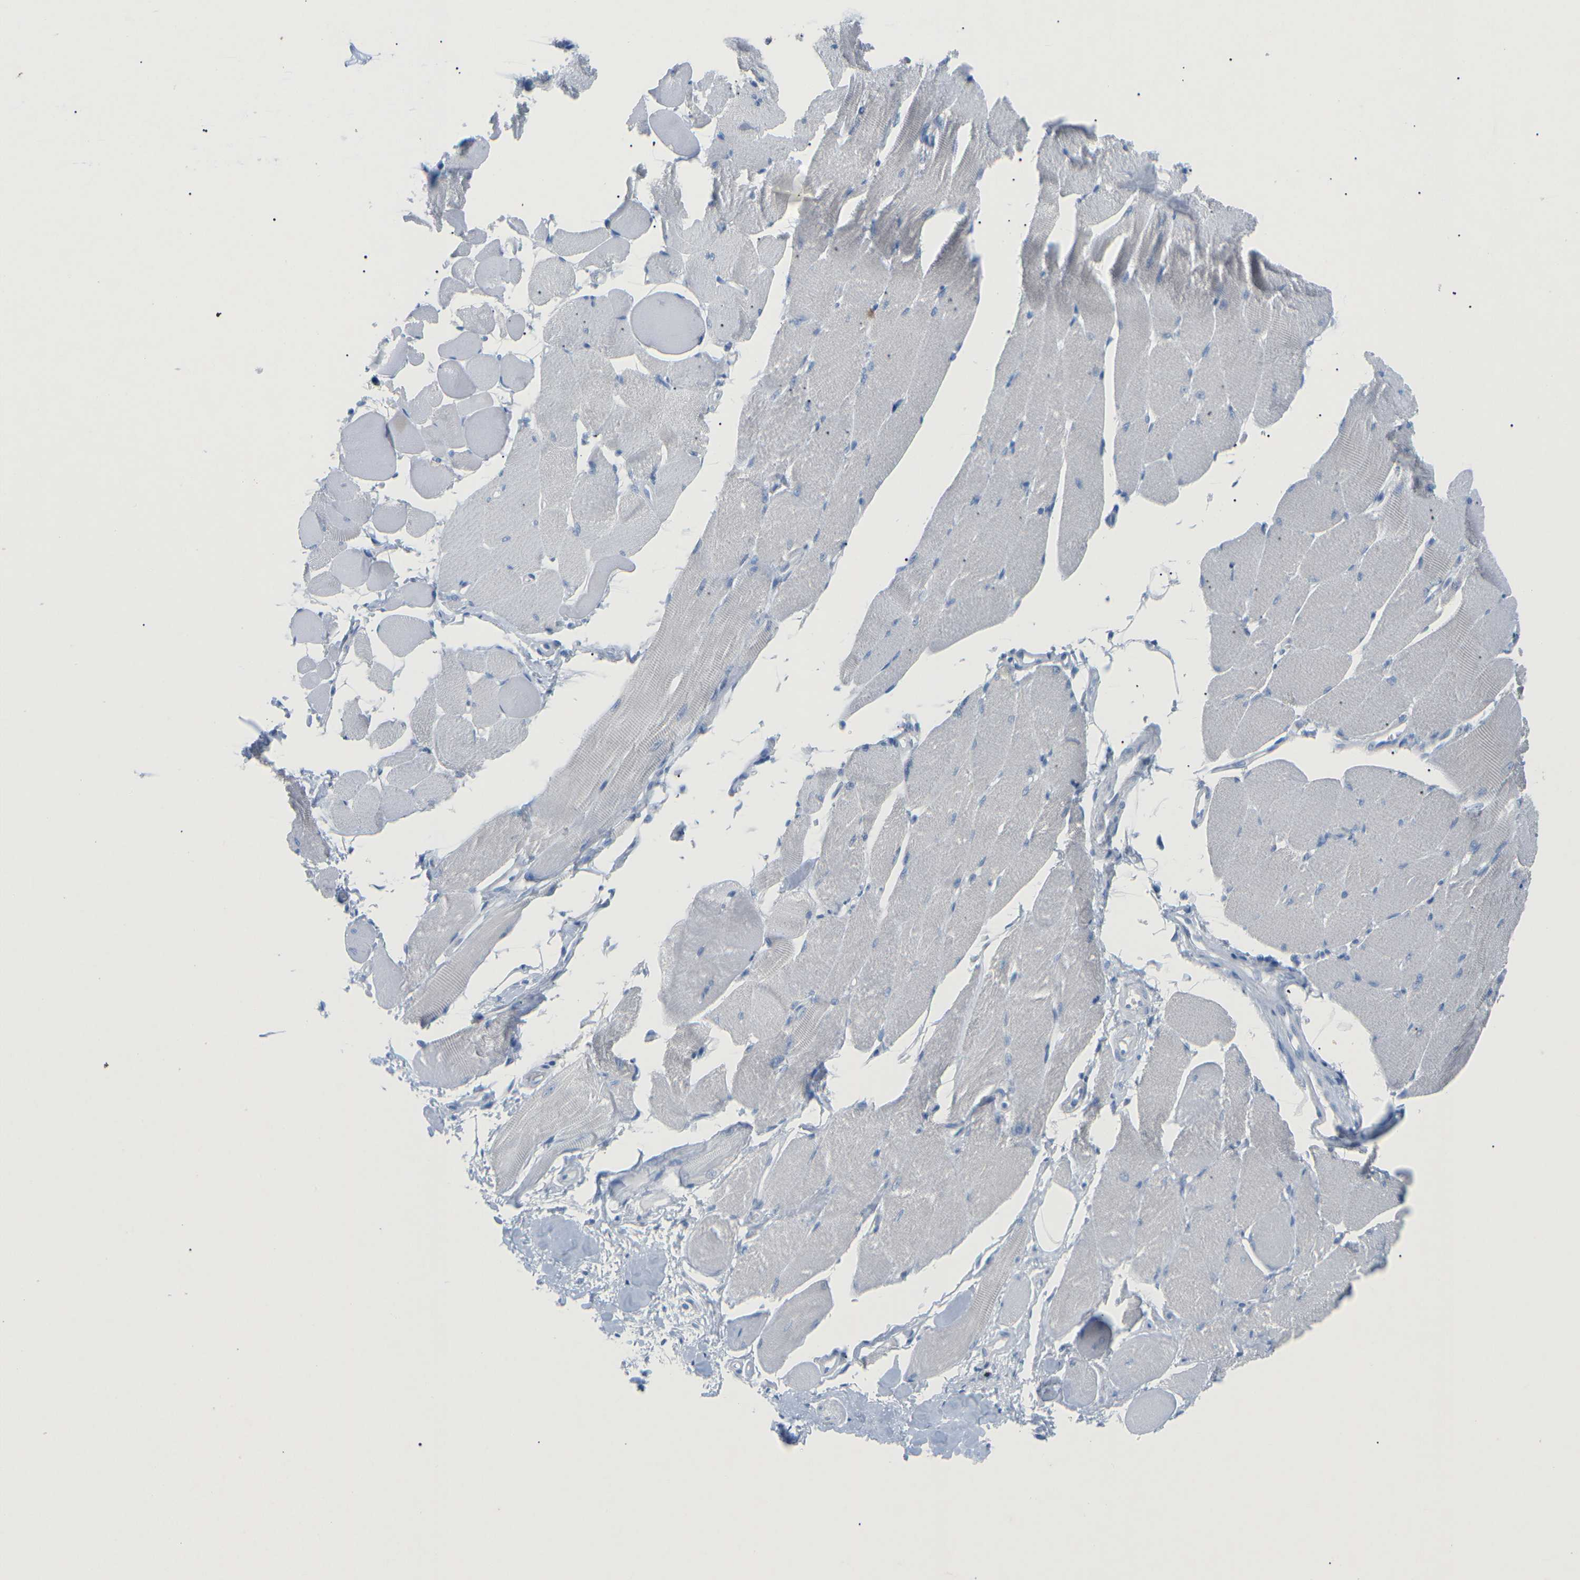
{"staining": {"intensity": "negative", "quantity": "none", "location": "none"}, "tissue": "skeletal muscle", "cell_type": "Myocytes", "image_type": "normal", "snomed": [{"axis": "morphology", "description": "Normal tissue, NOS"}, {"axis": "topography", "description": "Skeletal muscle"}, {"axis": "topography", "description": "Peripheral nerve tissue"}], "caption": "A histopathology image of human skeletal muscle is negative for staining in myocytes. (Brightfield microscopy of DAB (3,3'-diaminobenzidine) immunohistochemistry at high magnification).", "gene": "HBG2", "patient": {"sex": "female", "age": 84}}